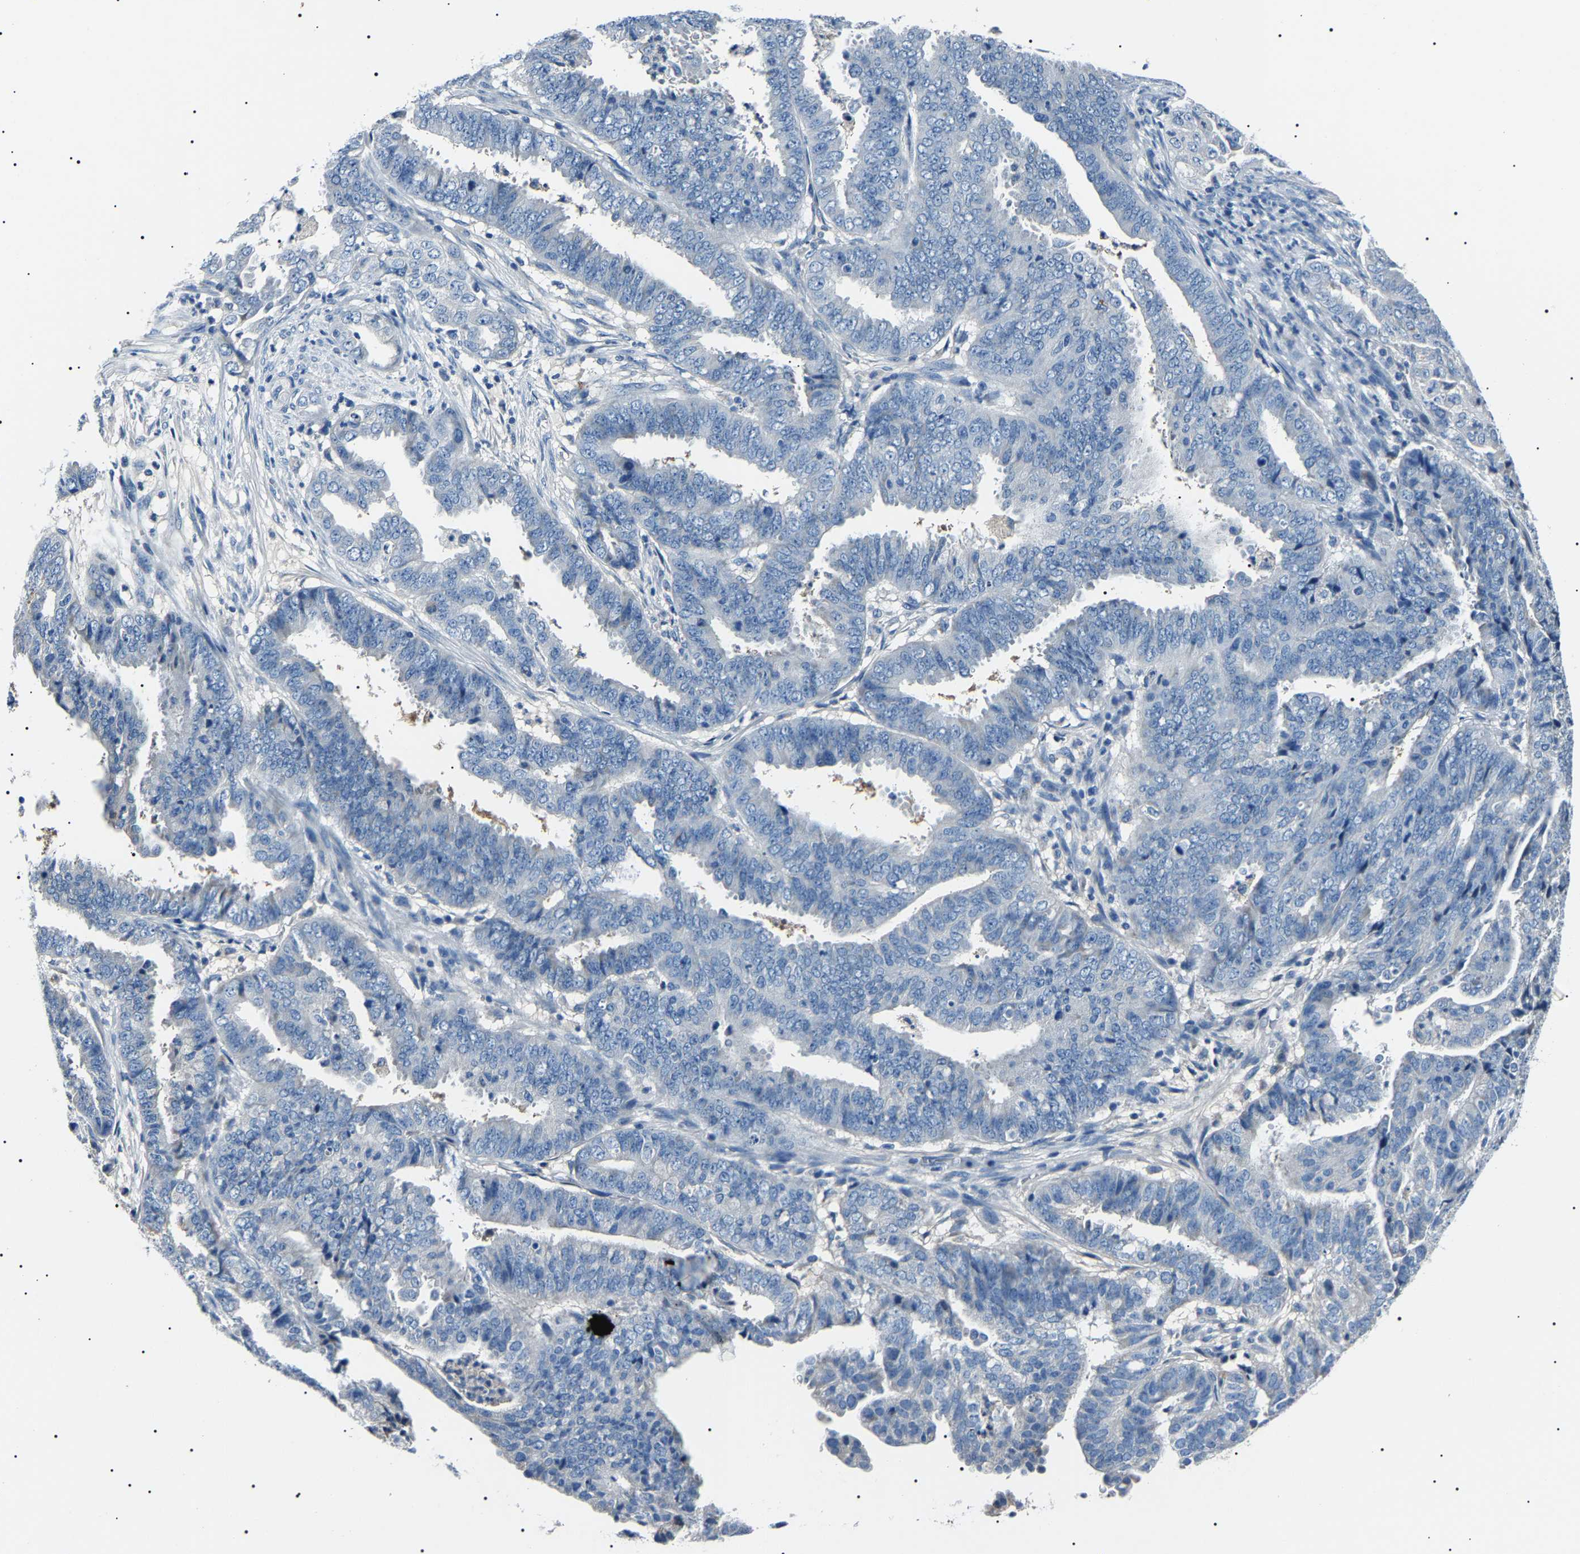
{"staining": {"intensity": "negative", "quantity": "none", "location": "none"}, "tissue": "endometrial cancer", "cell_type": "Tumor cells", "image_type": "cancer", "snomed": [{"axis": "morphology", "description": "Adenocarcinoma, NOS"}, {"axis": "topography", "description": "Endometrium"}], "caption": "This is an immunohistochemistry (IHC) micrograph of human endometrial cancer. There is no positivity in tumor cells.", "gene": "KLK15", "patient": {"sex": "female", "age": 51}}